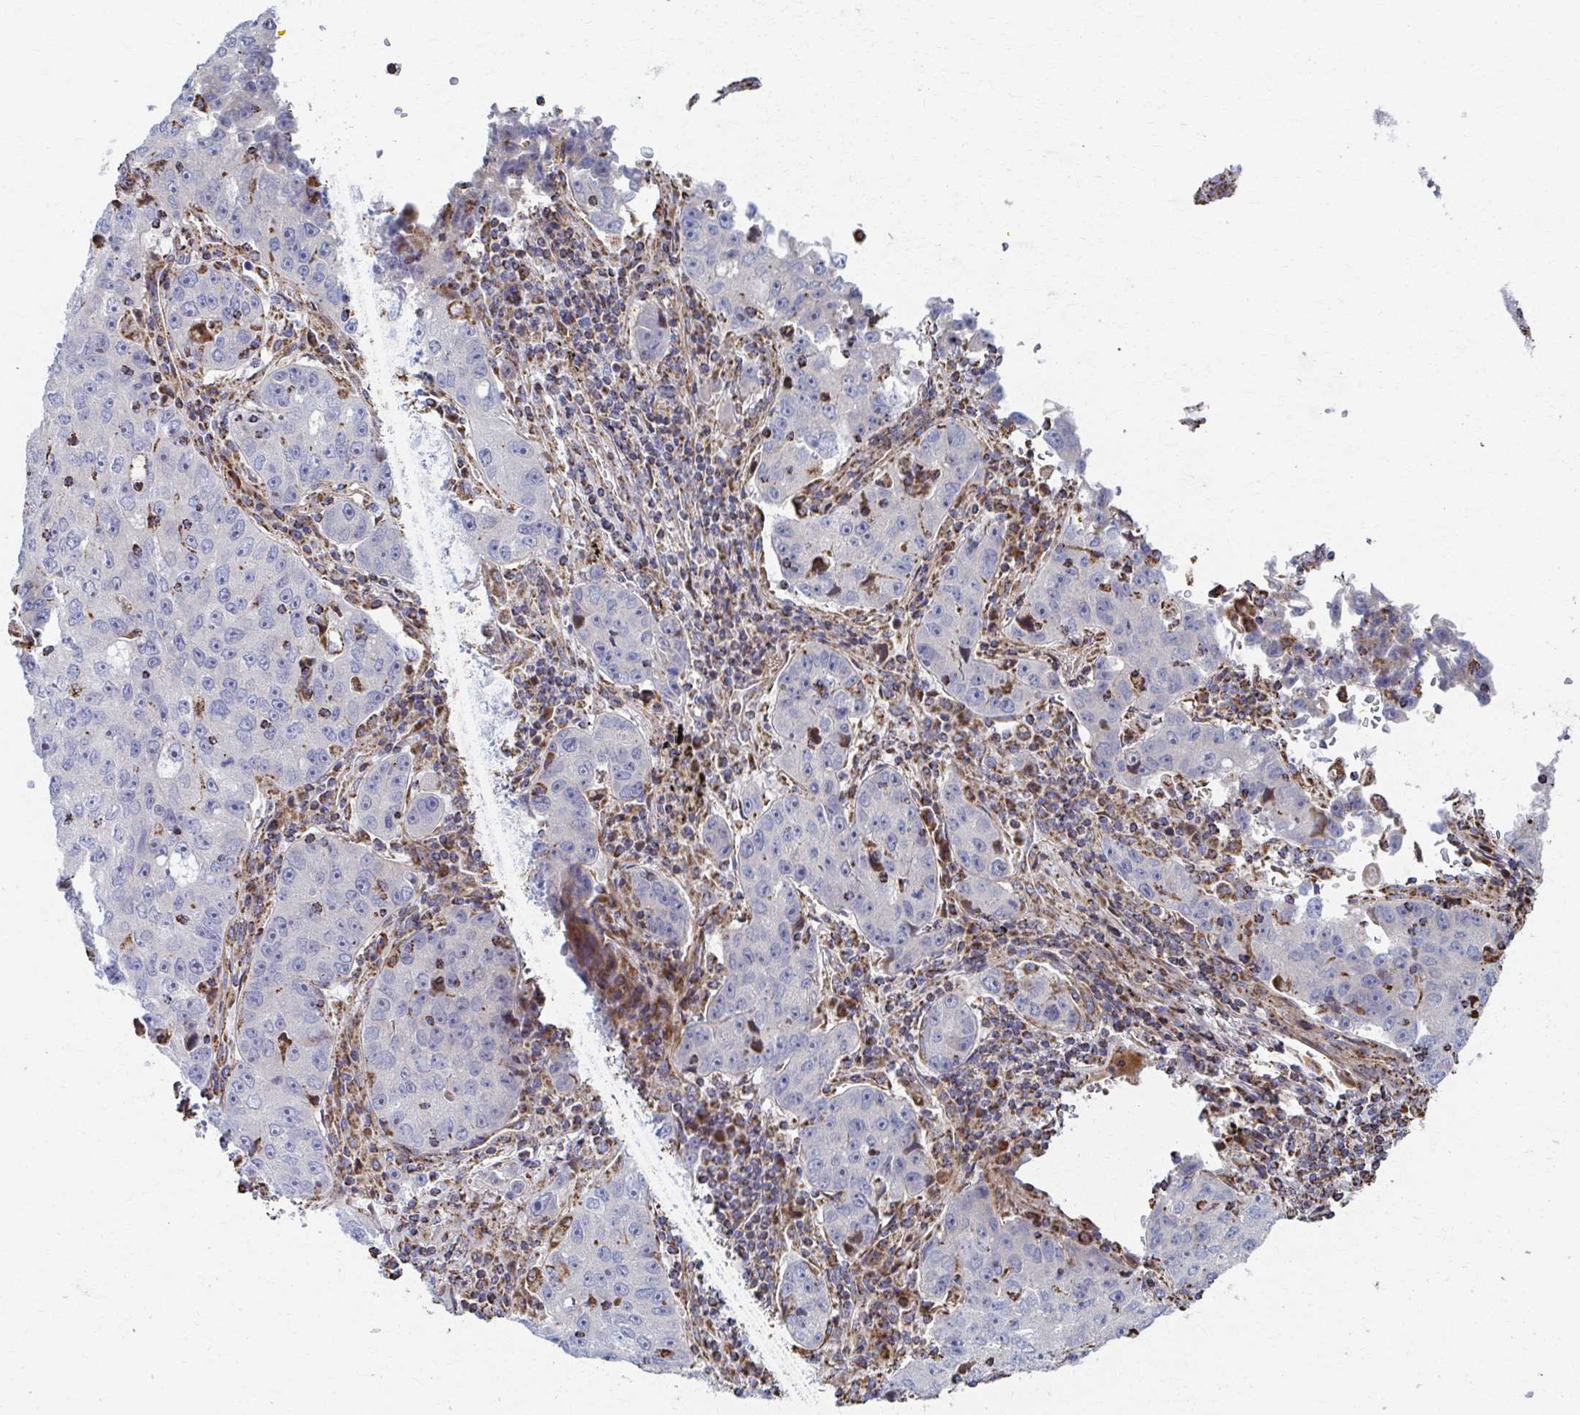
{"staining": {"intensity": "negative", "quantity": "none", "location": "none"}, "tissue": "lung cancer", "cell_type": "Tumor cells", "image_type": "cancer", "snomed": [{"axis": "morphology", "description": "Normal morphology"}, {"axis": "morphology", "description": "Adenocarcinoma, NOS"}, {"axis": "topography", "description": "Lymph node"}, {"axis": "topography", "description": "Lung"}], "caption": "This is a image of IHC staining of lung cancer (adenocarcinoma), which shows no positivity in tumor cells. Brightfield microscopy of immunohistochemistry stained with DAB (brown) and hematoxylin (blue), captured at high magnification.", "gene": "SAT1", "patient": {"sex": "female", "age": 57}}